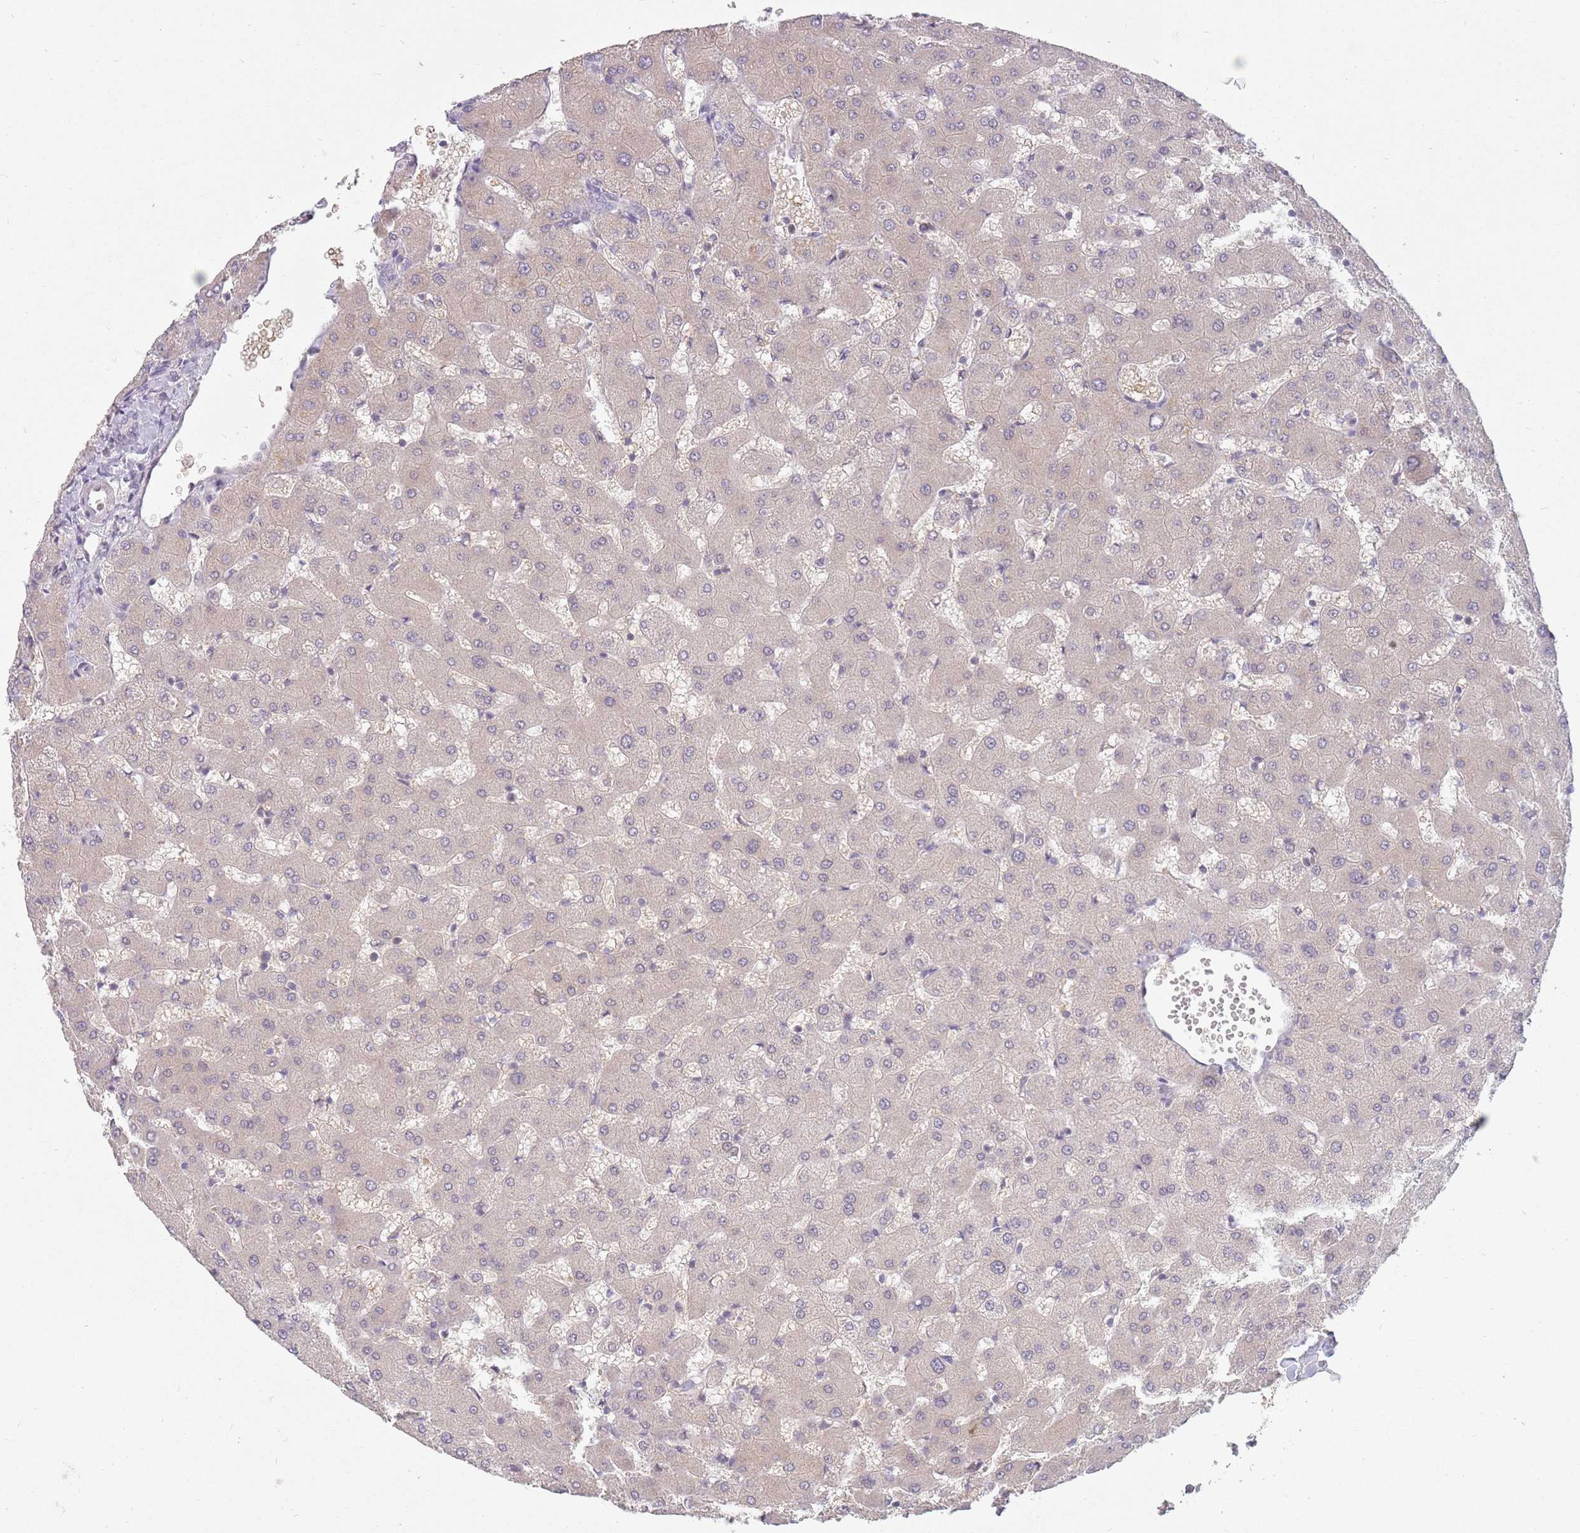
{"staining": {"intensity": "negative", "quantity": "none", "location": "none"}, "tissue": "liver", "cell_type": "Cholangiocytes", "image_type": "normal", "snomed": [{"axis": "morphology", "description": "Normal tissue, NOS"}, {"axis": "topography", "description": "Liver"}], "caption": "Image shows no significant protein positivity in cholangiocytes of normal liver.", "gene": "ZNF574", "patient": {"sex": "female", "age": 63}}